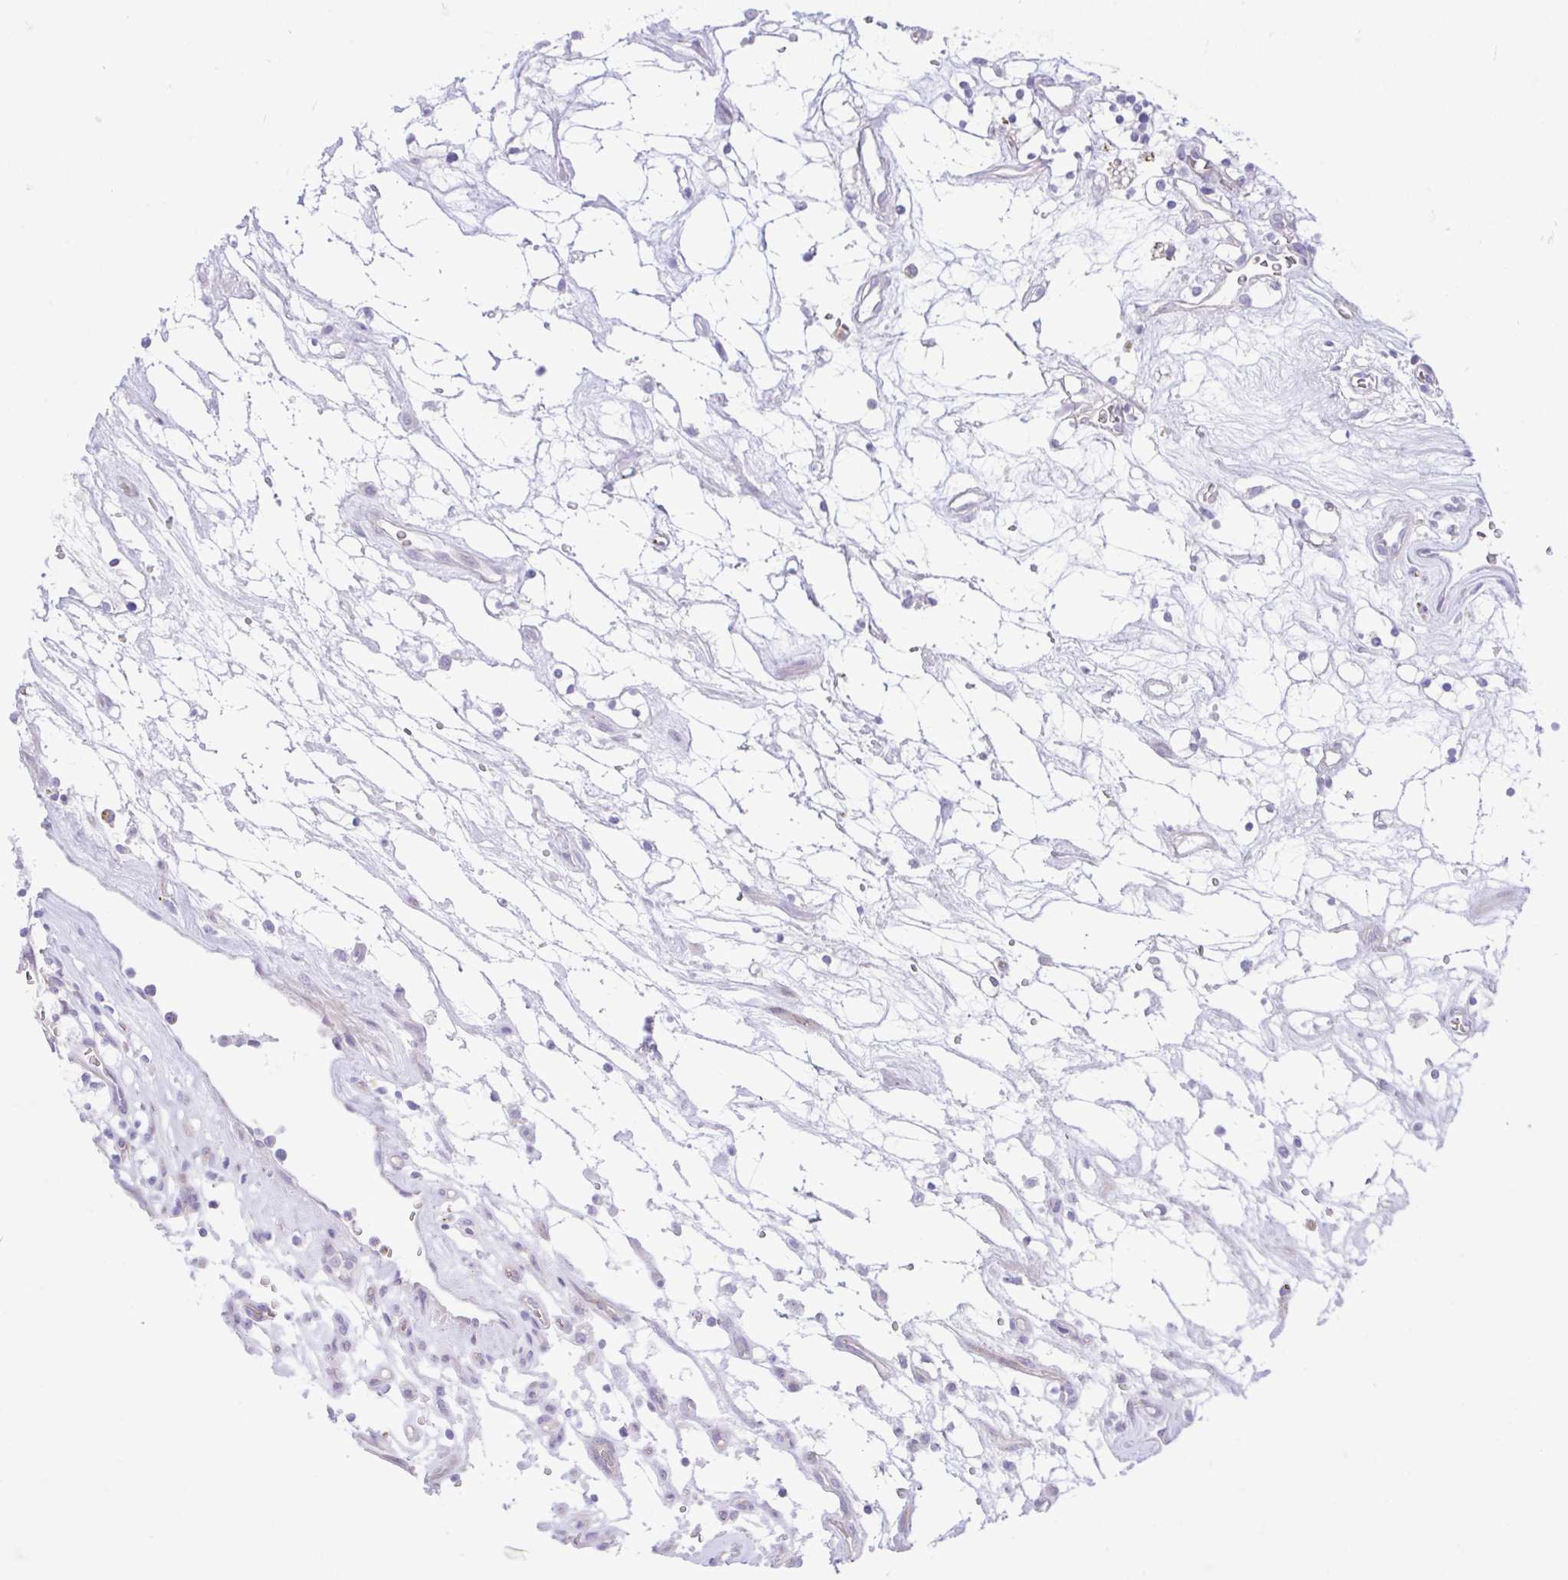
{"staining": {"intensity": "negative", "quantity": "none", "location": "none"}, "tissue": "renal cancer", "cell_type": "Tumor cells", "image_type": "cancer", "snomed": [{"axis": "morphology", "description": "Adenocarcinoma, NOS"}, {"axis": "topography", "description": "Kidney"}], "caption": "Micrograph shows no protein positivity in tumor cells of renal cancer tissue.", "gene": "ZNF101", "patient": {"sex": "female", "age": 69}}